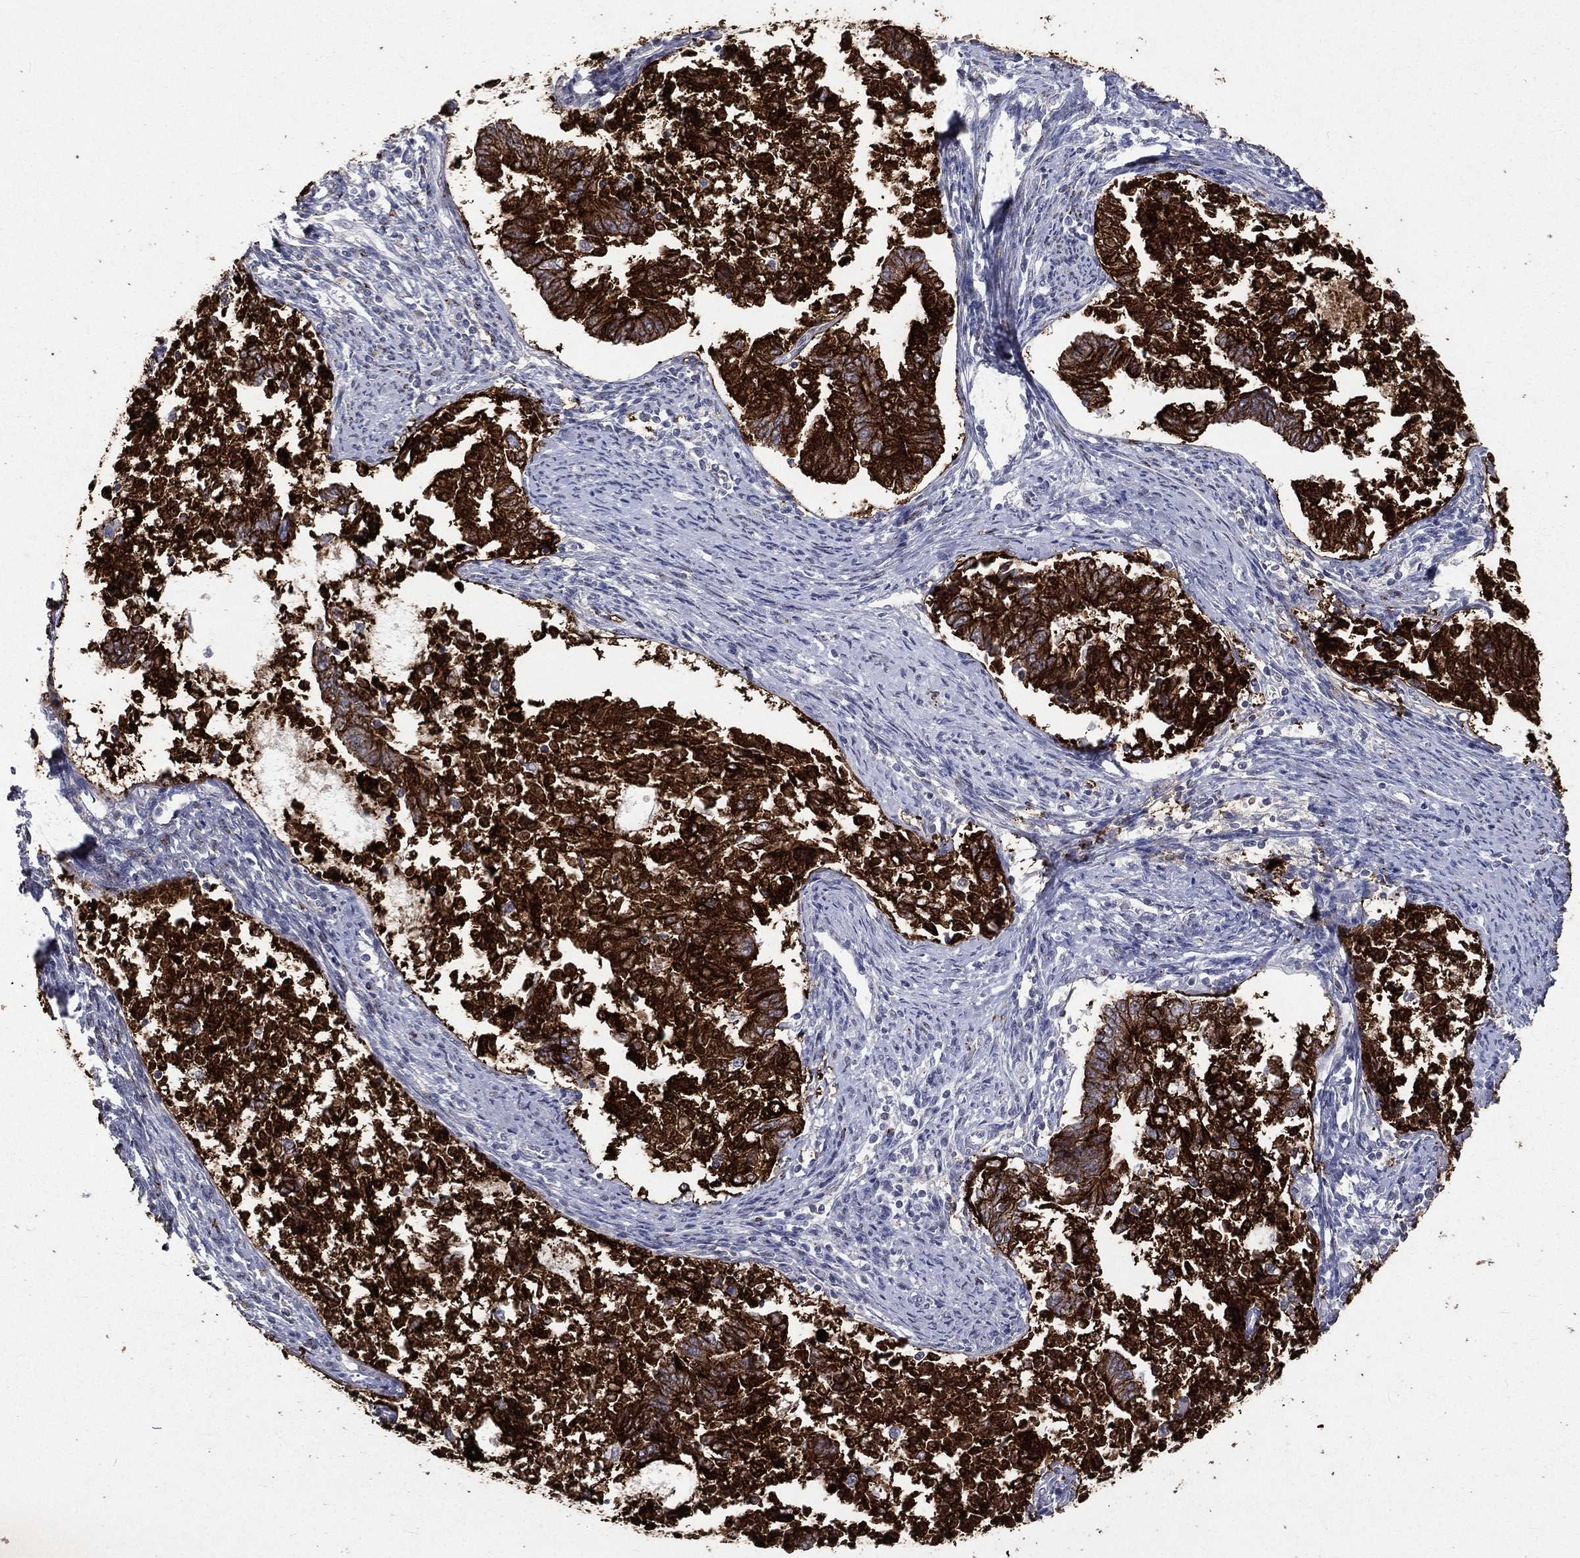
{"staining": {"intensity": "strong", "quantity": ">75%", "location": "cytoplasmic/membranous"}, "tissue": "endometrial cancer", "cell_type": "Tumor cells", "image_type": "cancer", "snomed": [{"axis": "morphology", "description": "Adenocarcinoma, NOS"}, {"axis": "topography", "description": "Endometrium"}], "caption": "A brown stain shows strong cytoplasmic/membranous positivity of a protein in adenocarcinoma (endometrial) tumor cells.", "gene": "KRT7", "patient": {"sex": "female", "age": 65}}